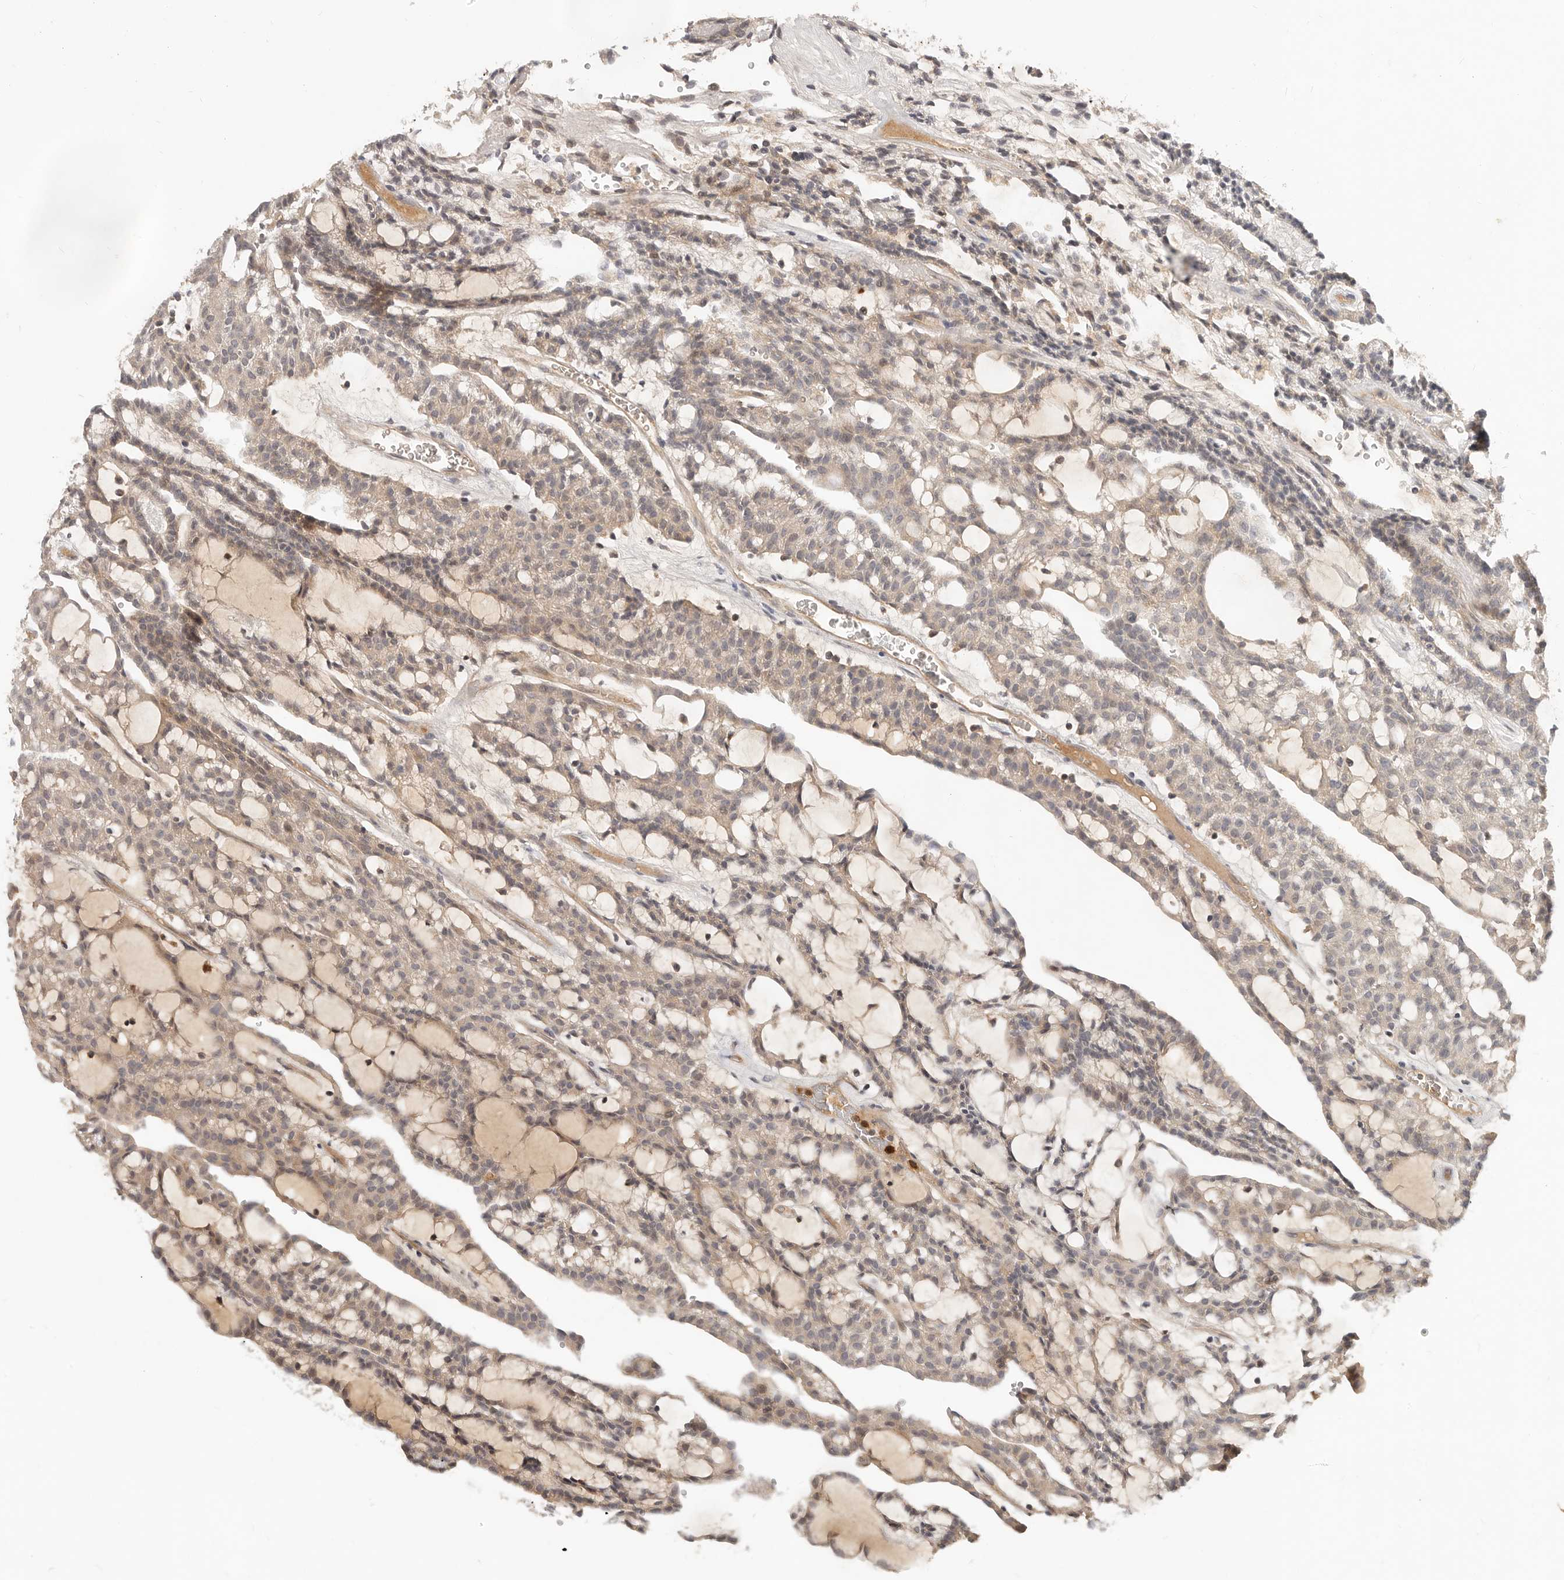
{"staining": {"intensity": "weak", "quantity": ">75%", "location": "cytoplasmic/membranous"}, "tissue": "renal cancer", "cell_type": "Tumor cells", "image_type": "cancer", "snomed": [{"axis": "morphology", "description": "Adenocarcinoma, NOS"}, {"axis": "topography", "description": "Kidney"}], "caption": "Immunohistochemical staining of renal cancer demonstrates low levels of weak cytoplasmic/membranous staining in approximately >75% of tumor cells. (DAB (3,3'-diaminobenzidine) IHC, brown staining for protein, blue staining for nuclei).", "gene": "USP49", "patient": {"sex": "male", "age": 63}}